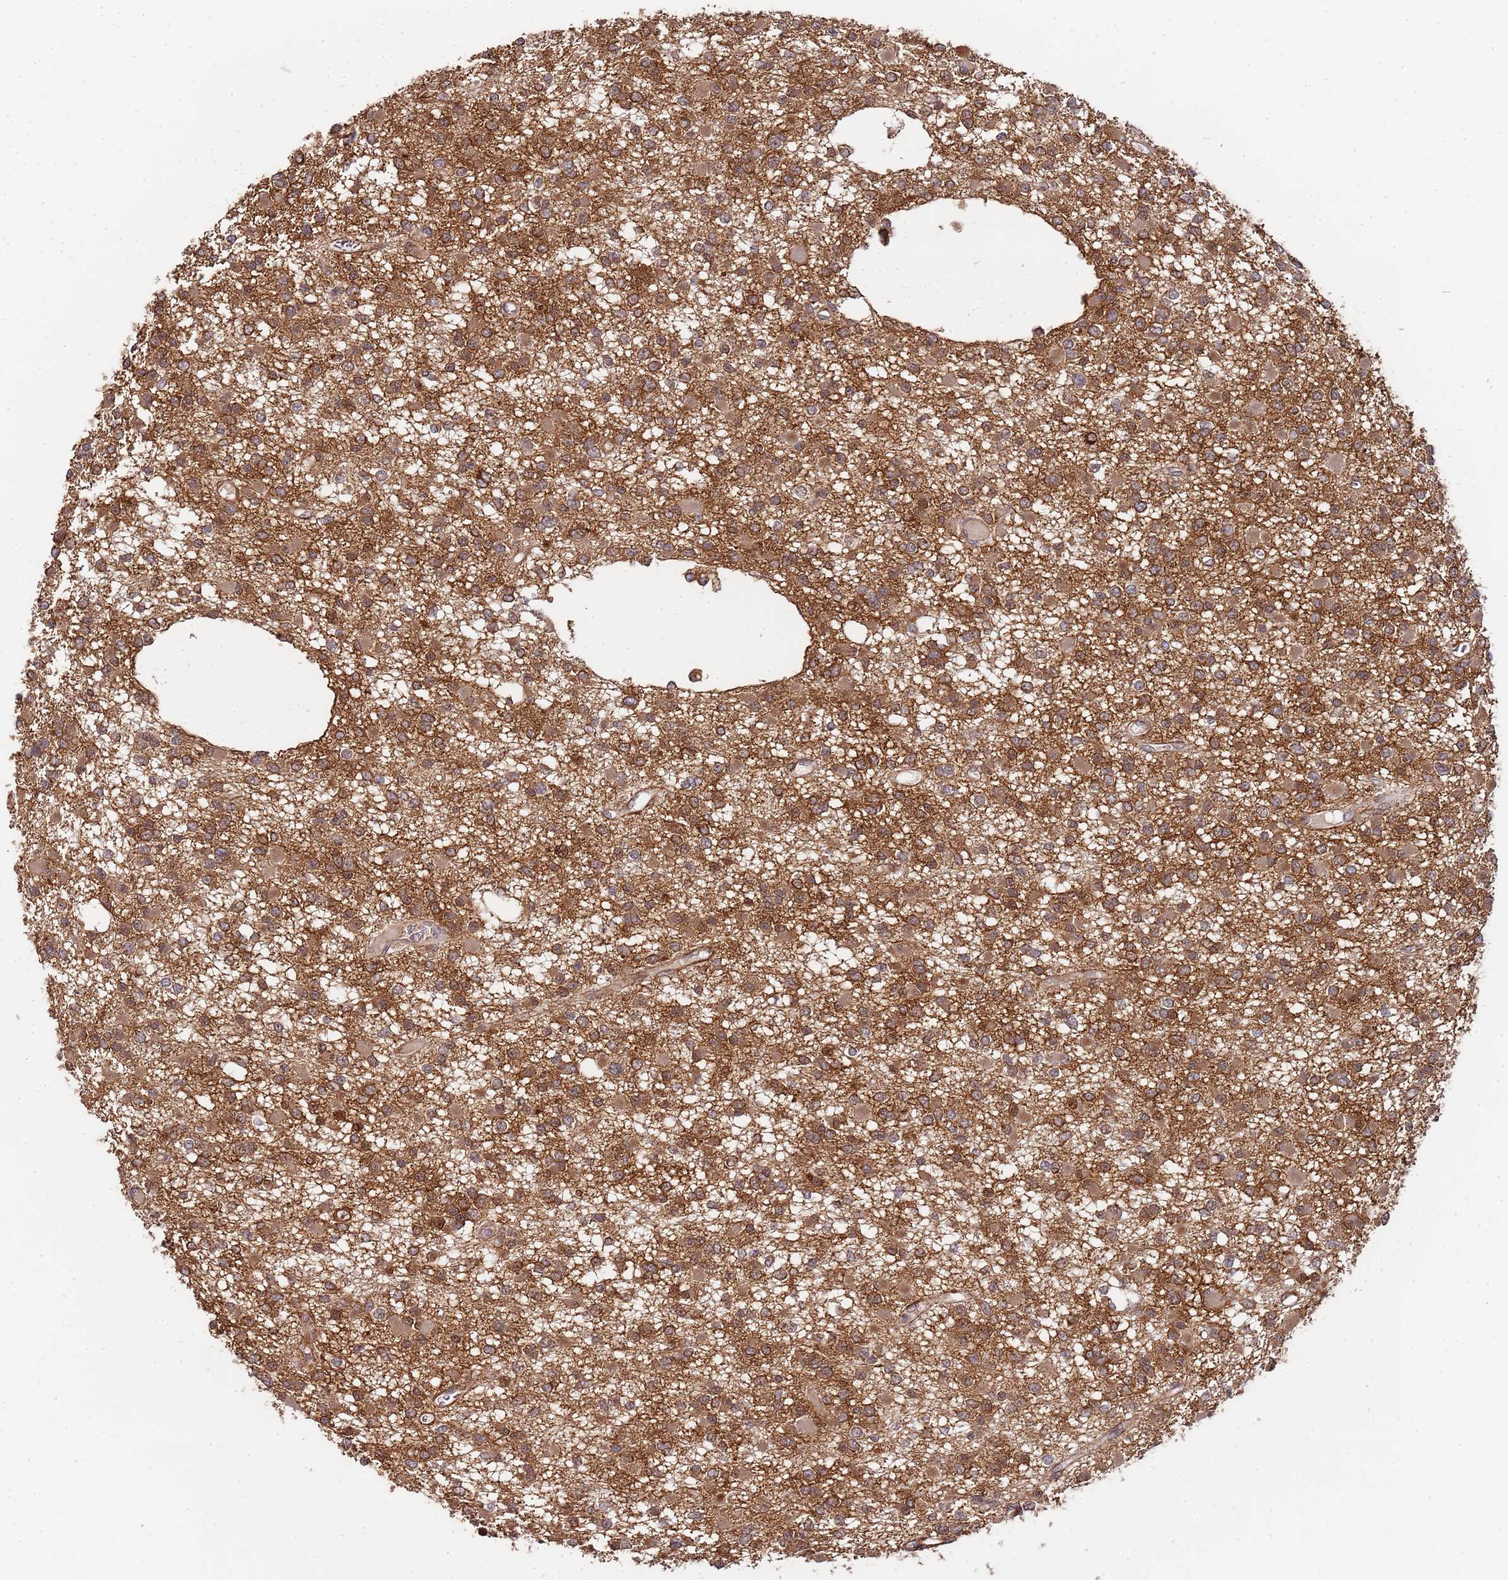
{"staining": {"intensity": "moderate", "quantity": ">75%", "location": "cytoplasmic/membranous"}, "tissue": "glioma", "cell_type": "Tumor cells", "image_type": "cancer", "snomed": [{"axis": "morphology", "description": "Glioma, malignant, Low grade"}, {"axis": "topography", "description": "Brain"}], "caption": "Moderate cytoplasmic/membranous positivity is appreciated in approximately >75% of tumor cells in malignant low-grade glioma.", "gene": "EDC3", "patient": {"sex": "female", "age": 22}}